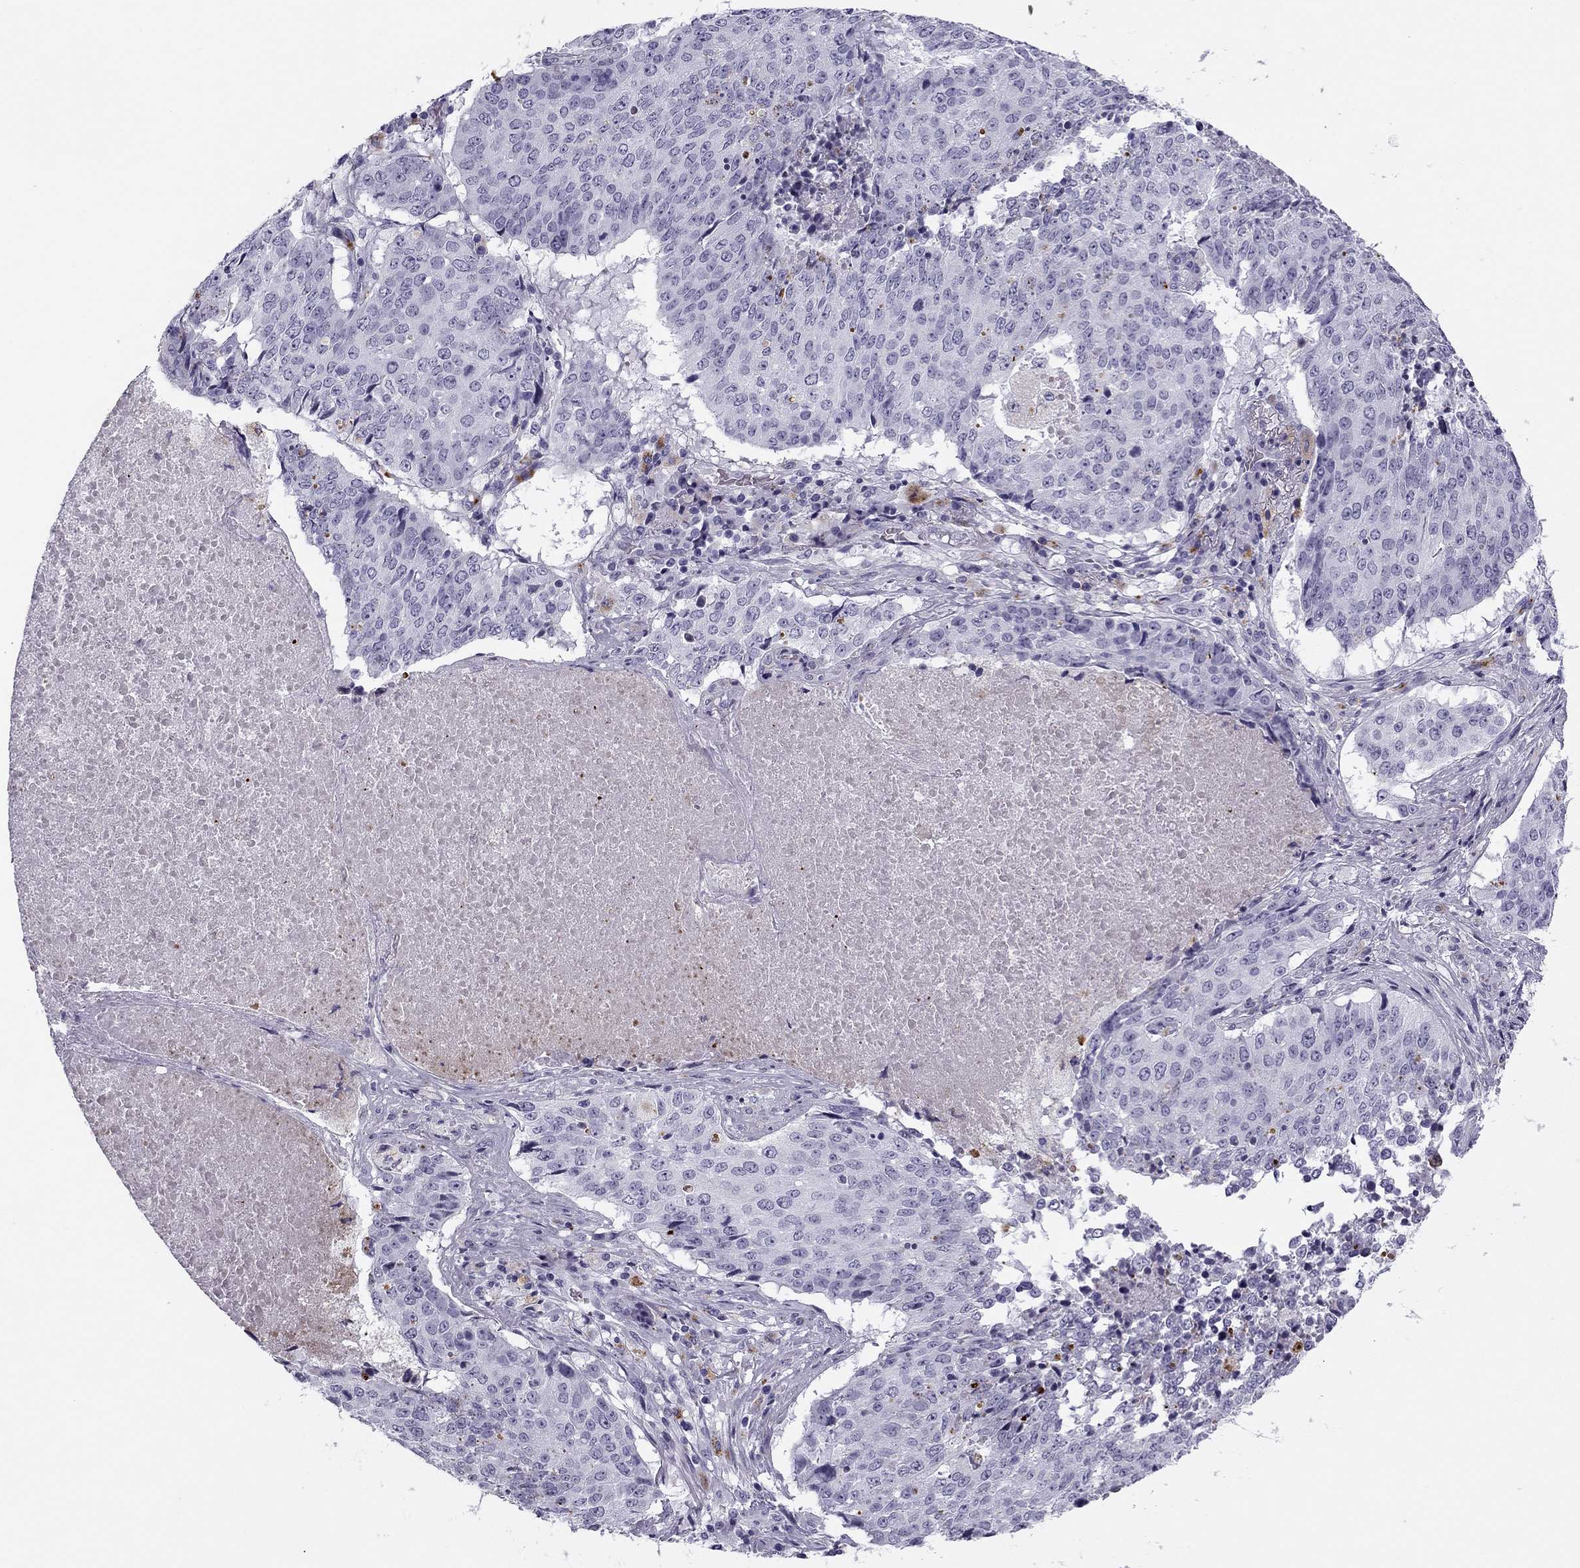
{"staining": {"intensity": "negative", "quantity": "none", "location": "none"}, "tissue": "lung cancer", "cell_type": "Tumor cells", "image_type": "cancer", "snomed": [{"axis": "morphology", "description": "Normal tissue, NOS"}, {"axis": "morphology", "description": "Squamous cell carcinoma, NOS"}, {"axis": "topography", "description": "Bronchus"}, {"axis": "topography", "description": "Lung"}], "caption": "Immunohistochemistry micrograph of lung cancer (squamous cell carcinoma) stained for a protein (brown), which shows no expression in tumor cells. Nuclei are stained in blue.", "gene": "MC5R", "patient": {"sex": "male", "age": 64}}